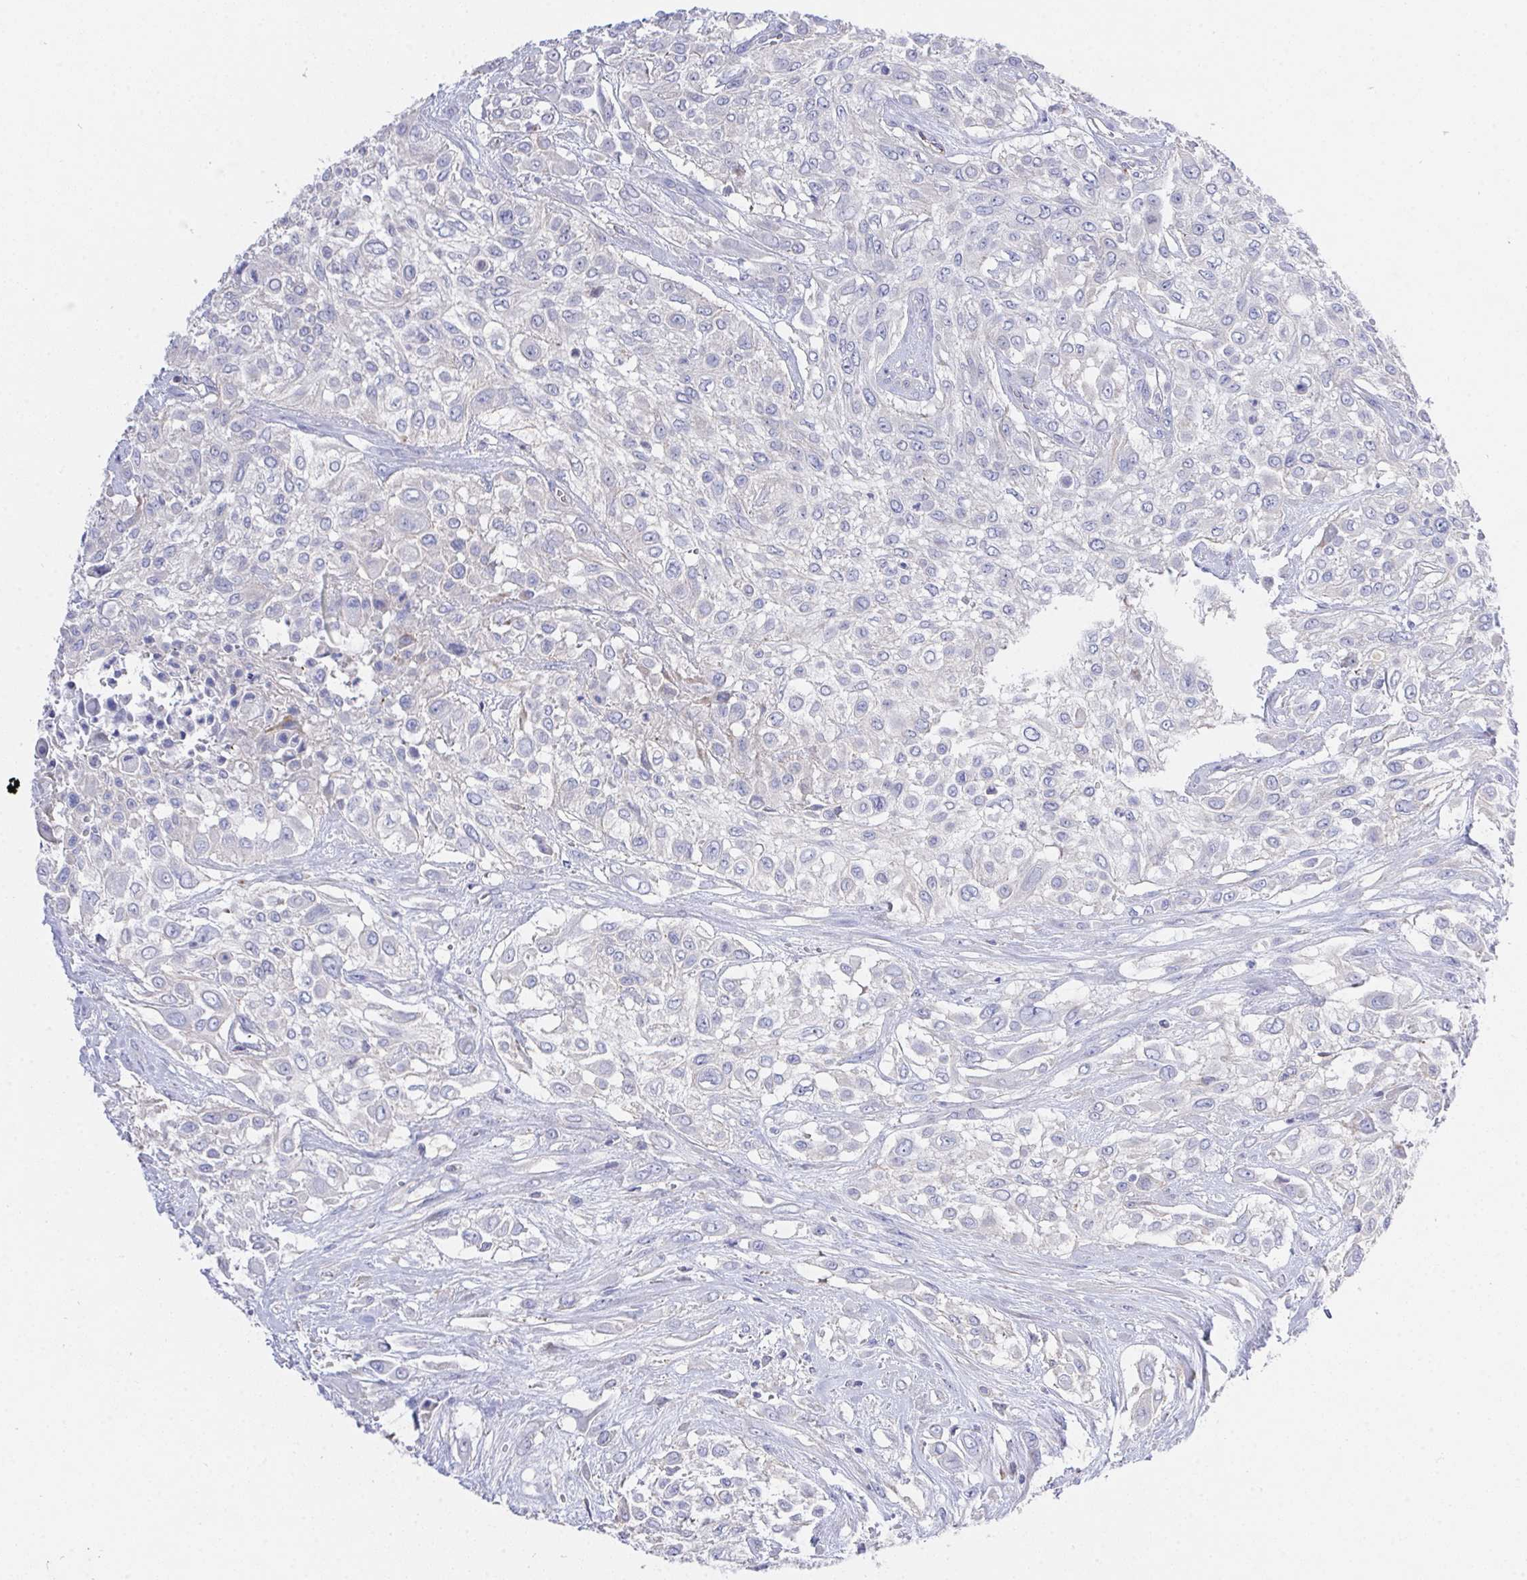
{"staining": {"intensity": "negative", "quantity": "none", "location": "none"}, "tissue": "urothelial cancer", "cell_type": "Tumor cells", "image_type": "cancer", "snomed": [{"axis": "morphology", "description": "Urothelial carcinoma, High grade"}, {"axis": "topography", "description": "Urinary bladder"}], "caption": "This is an immunohistochemistry (IHC) histopathology image of high-grade urothelial carcinoma. There is no staining in tumor cells.", "gene": "PRG3", "patient": {"sex": "male", "age": 57}}